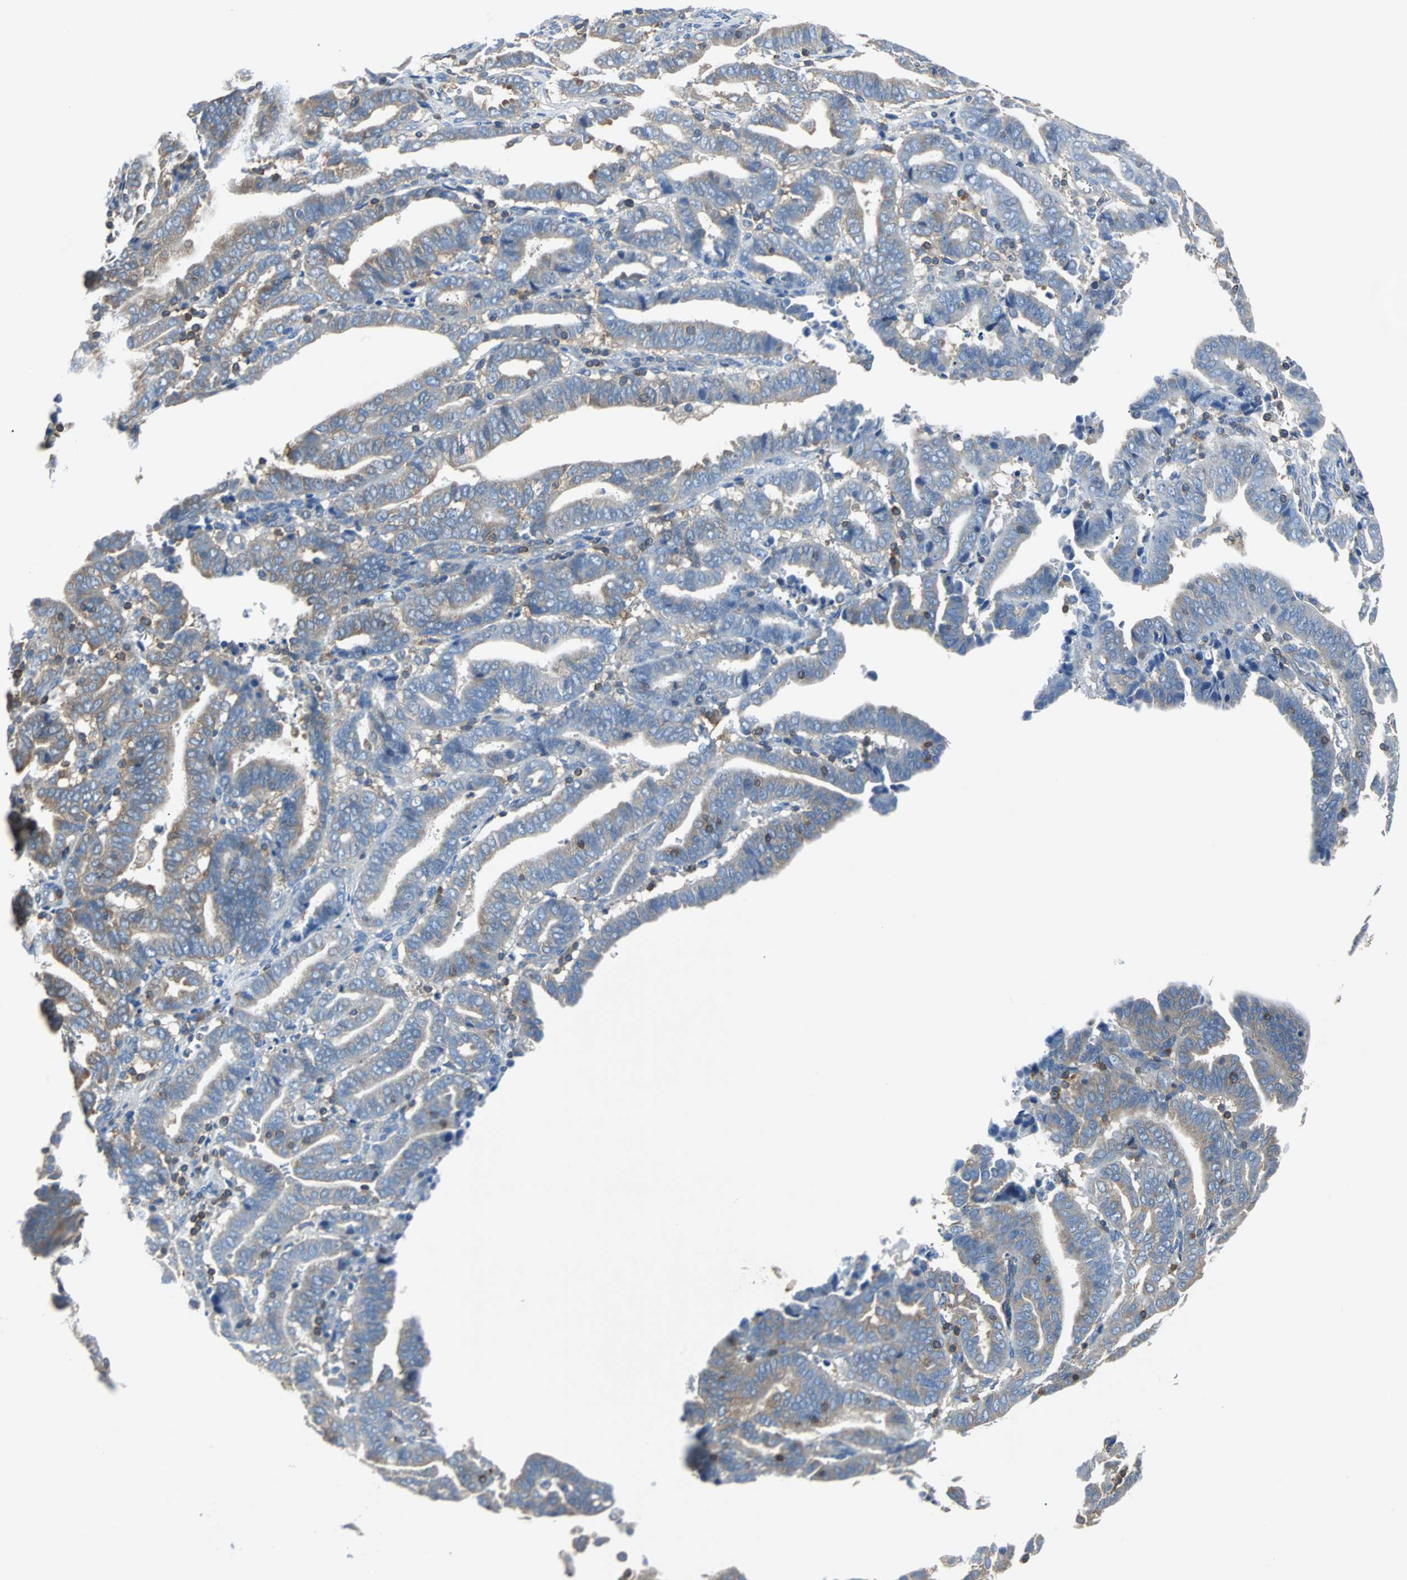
{"staining": {"intensity": "moderate", "quantity": "<25%", "location": "cytoplasmic/membranous"}, "tissue": "endometrial cancer", "cell_type": "Tumor cells", "image_type": "cancer", "snomed": [{"axis": "morphology", "description": "Adenocarcinoma, NOS"}, {"axis": "topography", "description": "Uterus"}], "caption": "Approximately <25% of tumor cells in adenocarcinoma (endometrial) demonstrate moderate cytoplasmic/membranous protein positivity as visualized by brown immunohistochemical staining.", "gene": "TSC22D4", "patient": {"sex": "female", "age": 83}}